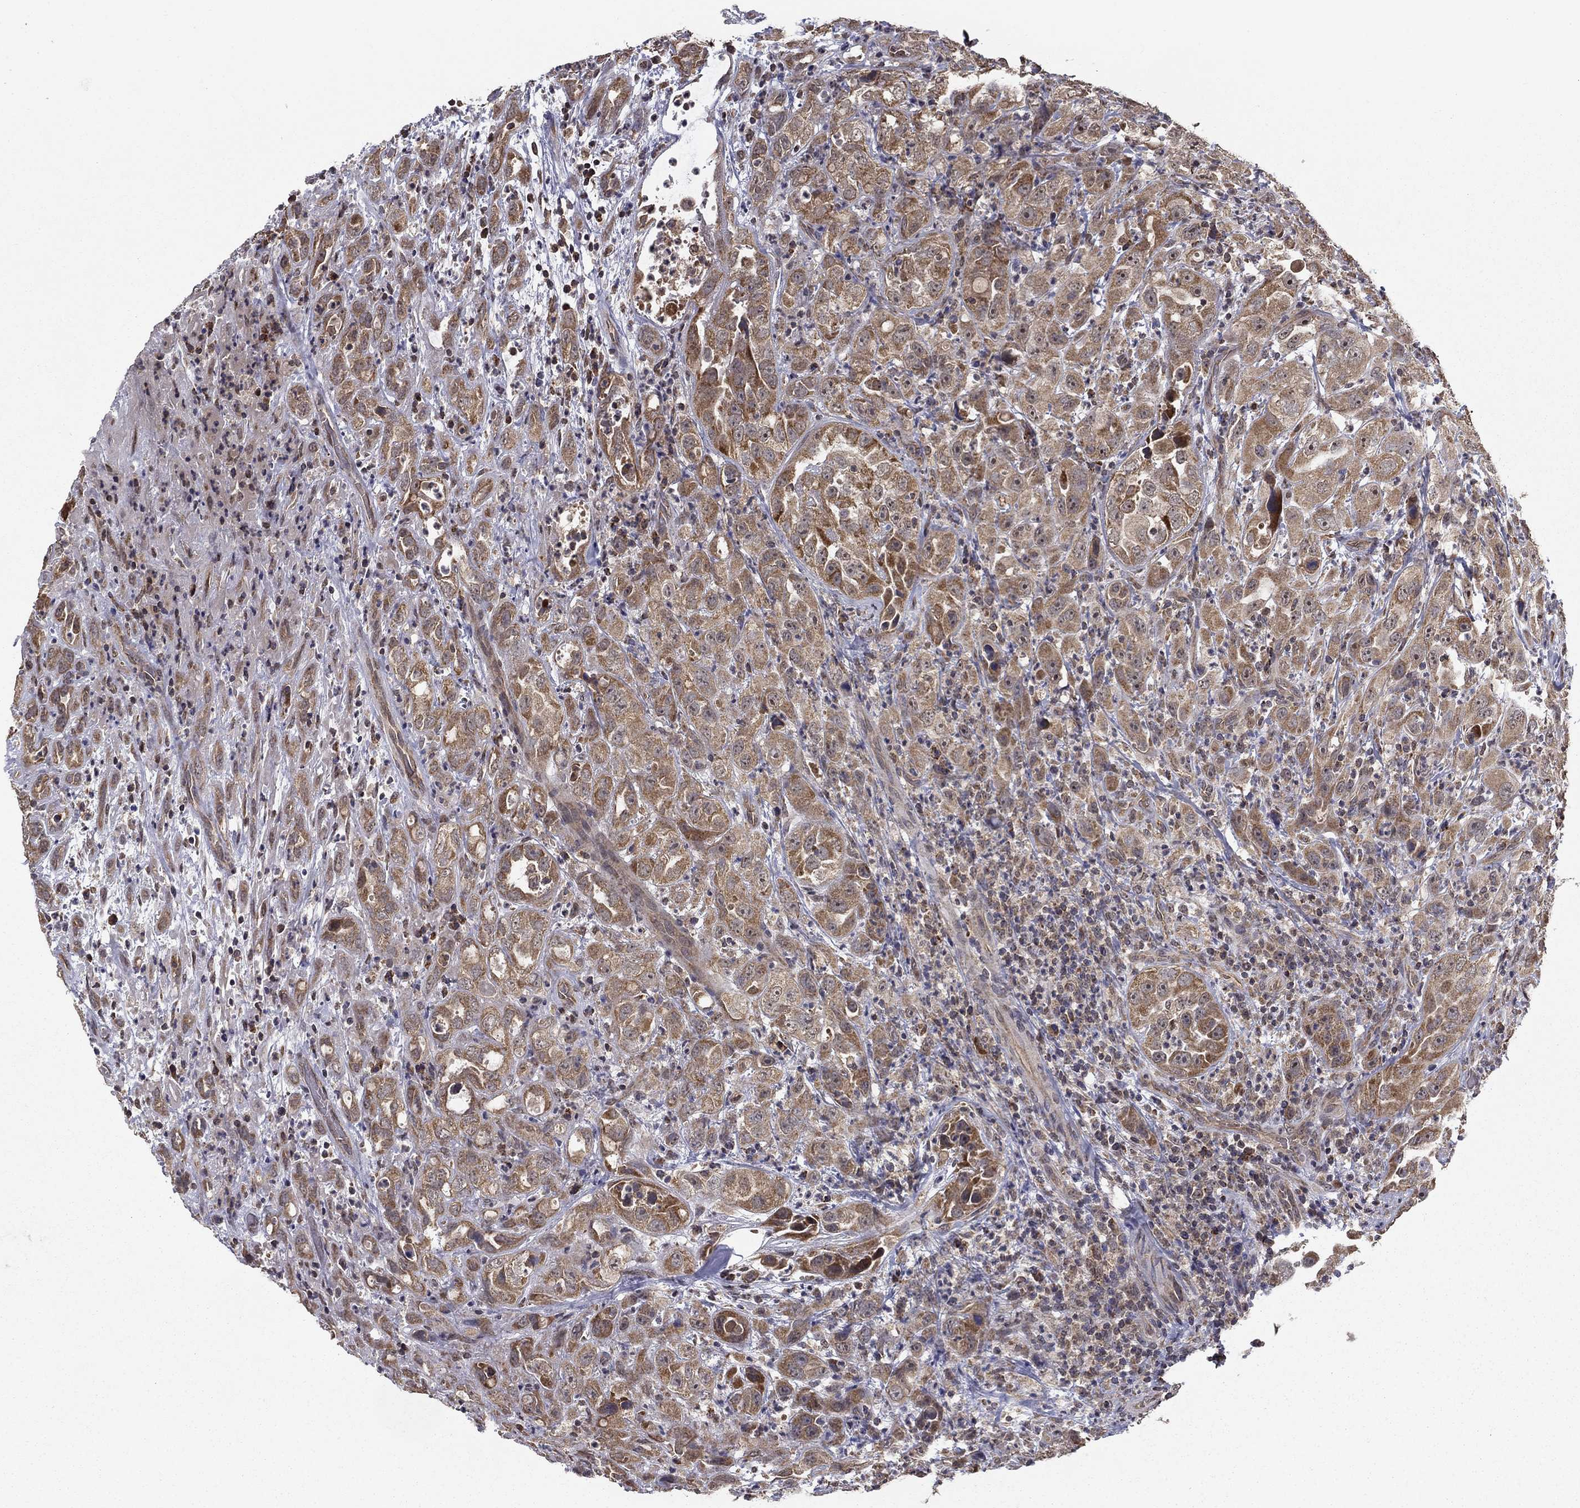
{"staining": {"intensity": "moderate", "quantity": ">75%", "location": "cytoplasmic/membranous"}, "tissue": "urothelial cancer", "cell_type": "Tumor cells", "image_type": "cancer", "snomed": [{"axis": "morphology", "description": "Urothelial carcinoma, High grade"}, {"axis": "topography", "description": "Urinary bladder"}], "caption": "This is a micrograph of immunohistochemistry (IHC) staining of urothelial cancer, which shows moderate staining in the cytoplasmic/membranous of tumor cells.", "gene": "SLC2A13", "patient": {"sex": "female", "age": 41}}